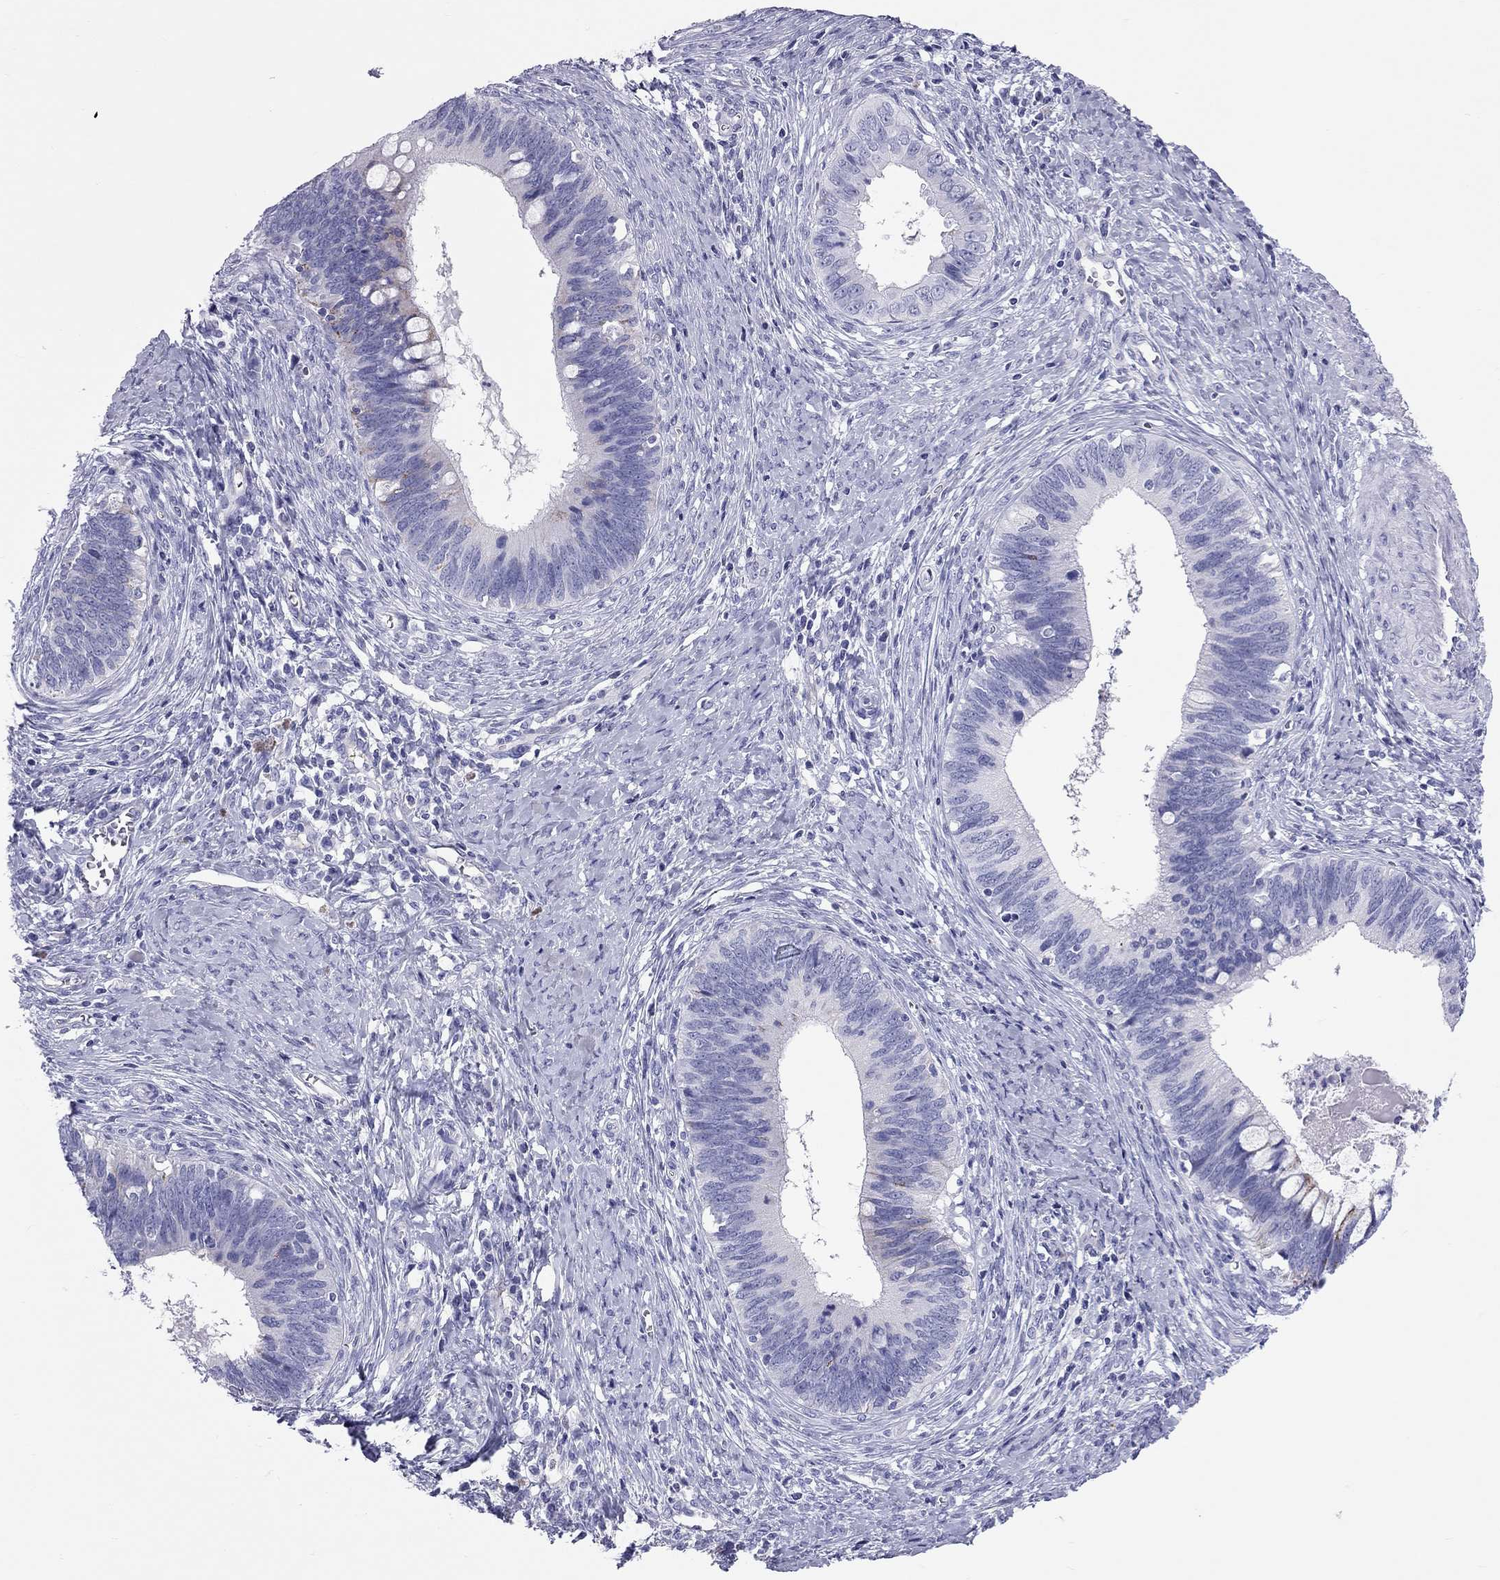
{"staining": {"intensity": "moderate", "quantity": "<25%", "location": "cytoplasmic/membranous"}, "tissue": "cervical cancer", "cell_type": "Tumor cells", "image_type": "cancer", "snomed": [{"axis": "morphology", "description": "Adenocarcinoma, NOS"}, {"axis": "topography", "description": "Cervix"}], "caption": "Cervical cancer stained with a brown dye reveals moderate cytoplasmic/membranous positive staining in about <25% of tumor cells.", "gene": "FSCN3", "patient": {"sex": "female", "age": 42}}